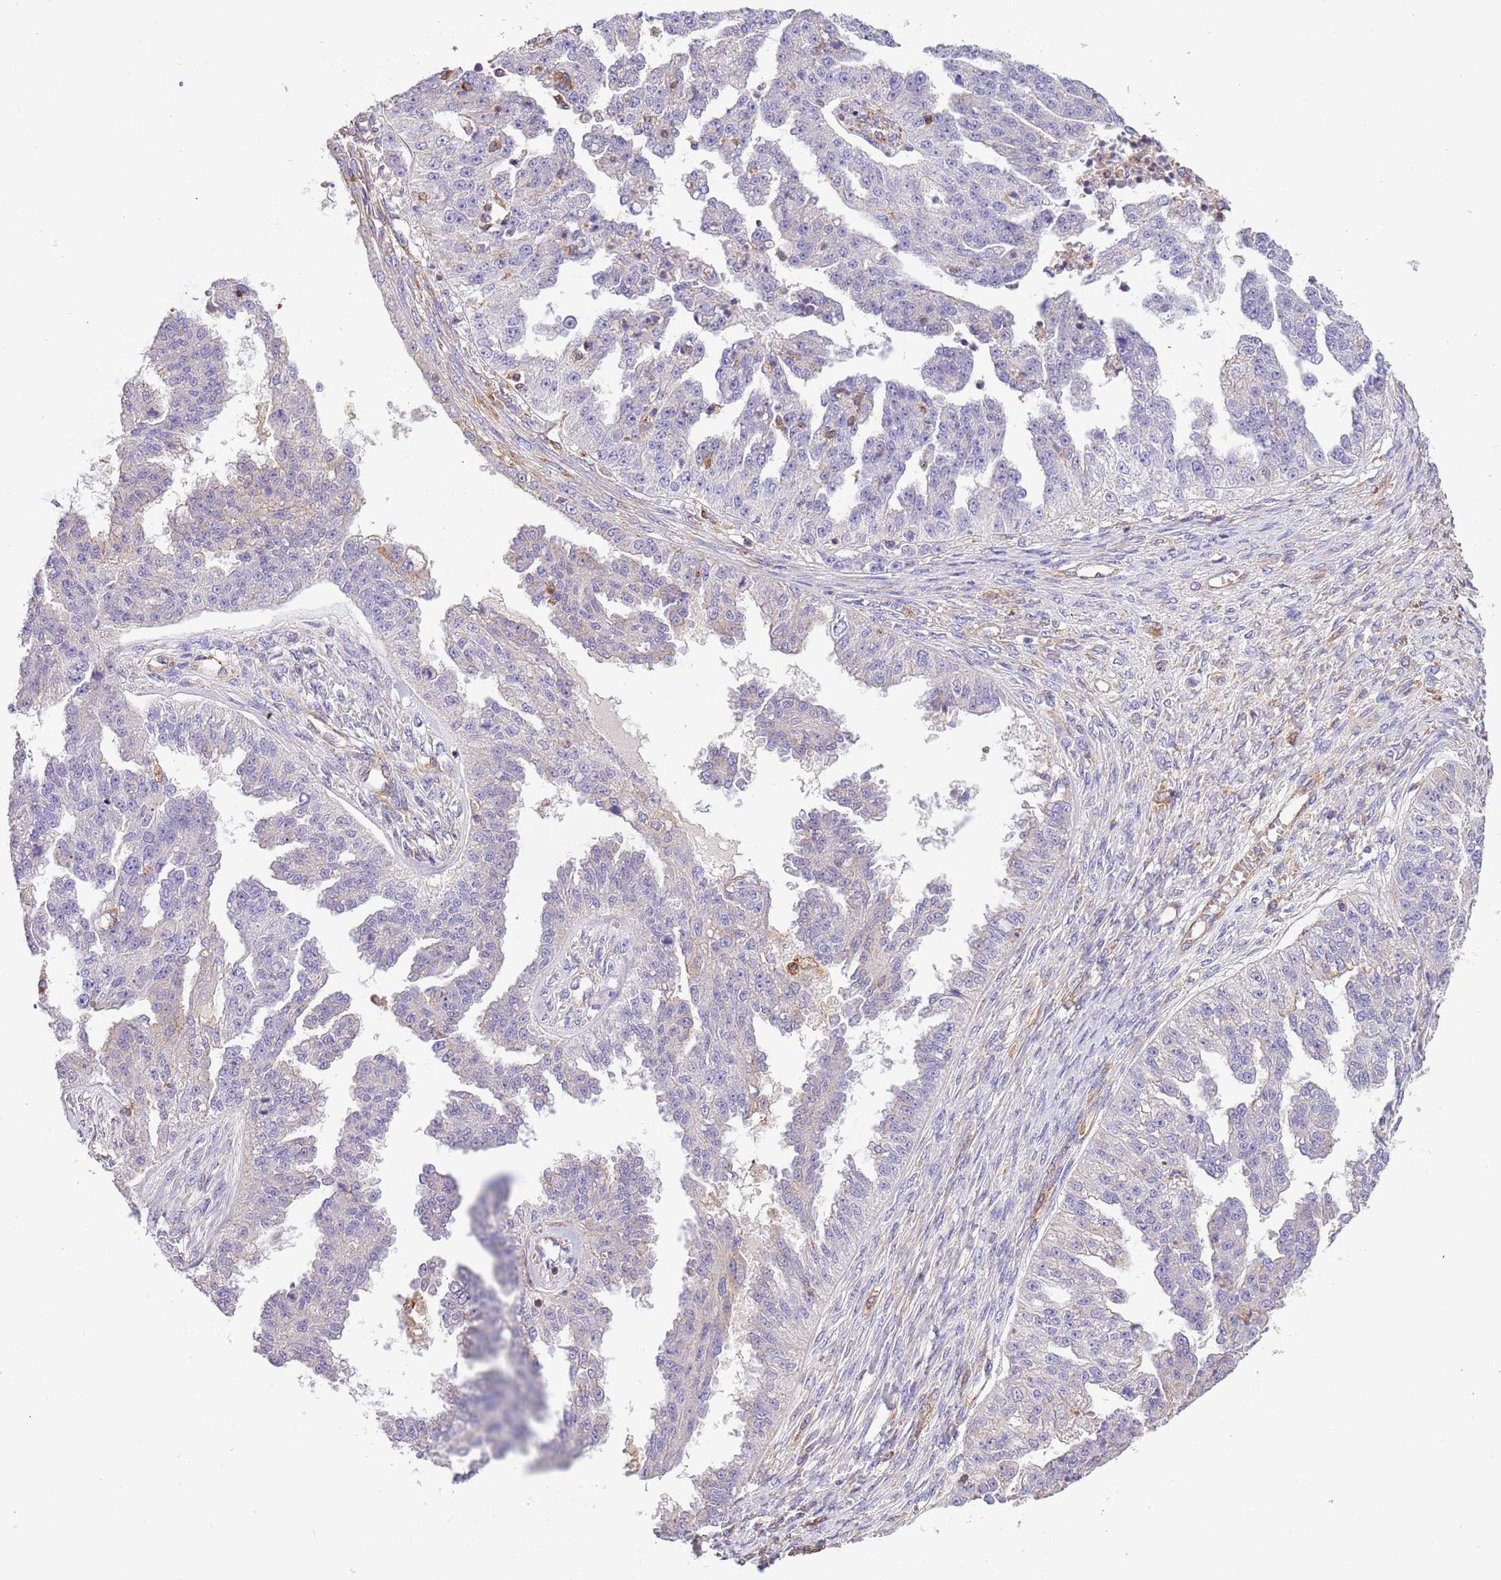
{"staining": {"intensity": "negative", "quantity": "none", "location": "none"}, "tissue": "ovarian cancer", "cell_type": "Tumor cells", "image_type": "cancer", "snomed": [{"axis": "morphology", "description": "Cystadenocarcinoma, serous, NOS"}, {"axis": "topography", "description": "Ovary"}], "caption": "An image of human ovarian cancer (serous cystadenocarcinoma) is negative for staining in tumor cells. (Stains: DAB (3,3'-diaminobenzidine) IHC with hematoxylin counter stain, Microscopy: brightfield microscopy at high magnification).", "gene": "NAALADL1", "patient": {"sex": "female", "age": 58}}